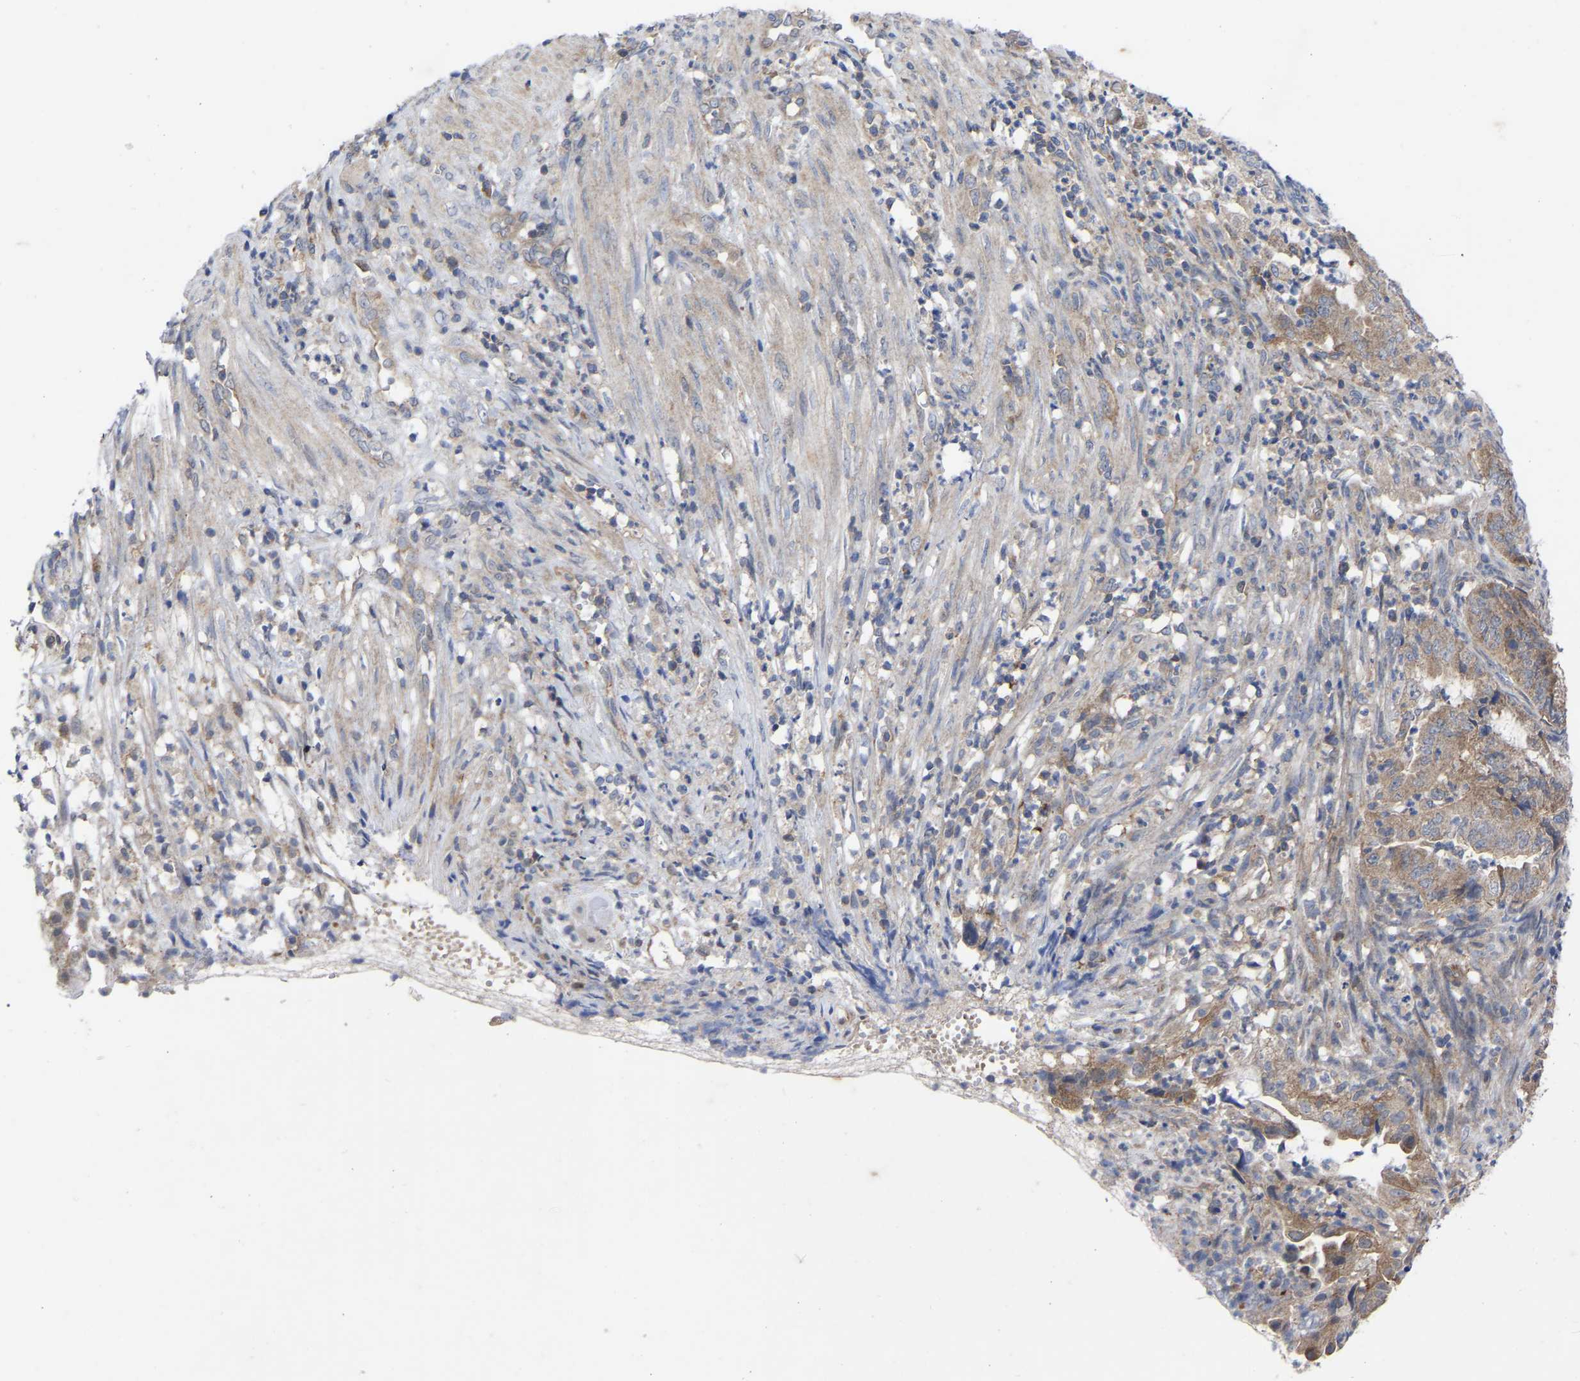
{"staining": {"intensity": "moderate", "quantity": ">75%", "location": "cytoplasmic/membranous"}, "tissue": "endometrial cancer", "cell_type": "Tumor cells", "image_type": "cancer", "snomed": [{"axis": "morphology", "description": "Adenocarcinoma, NOS"}, {"axis": "topography", "description": "Endometrium"}], "caption": "Adenocarcinoma (endometrial) stained for a protein (brown) reveals moderate cytoplasmic/membranous positive positivity in about >75% of tumor cells.", "gene": "TCP1", "patient": {"sex": "female", "age": 51}}